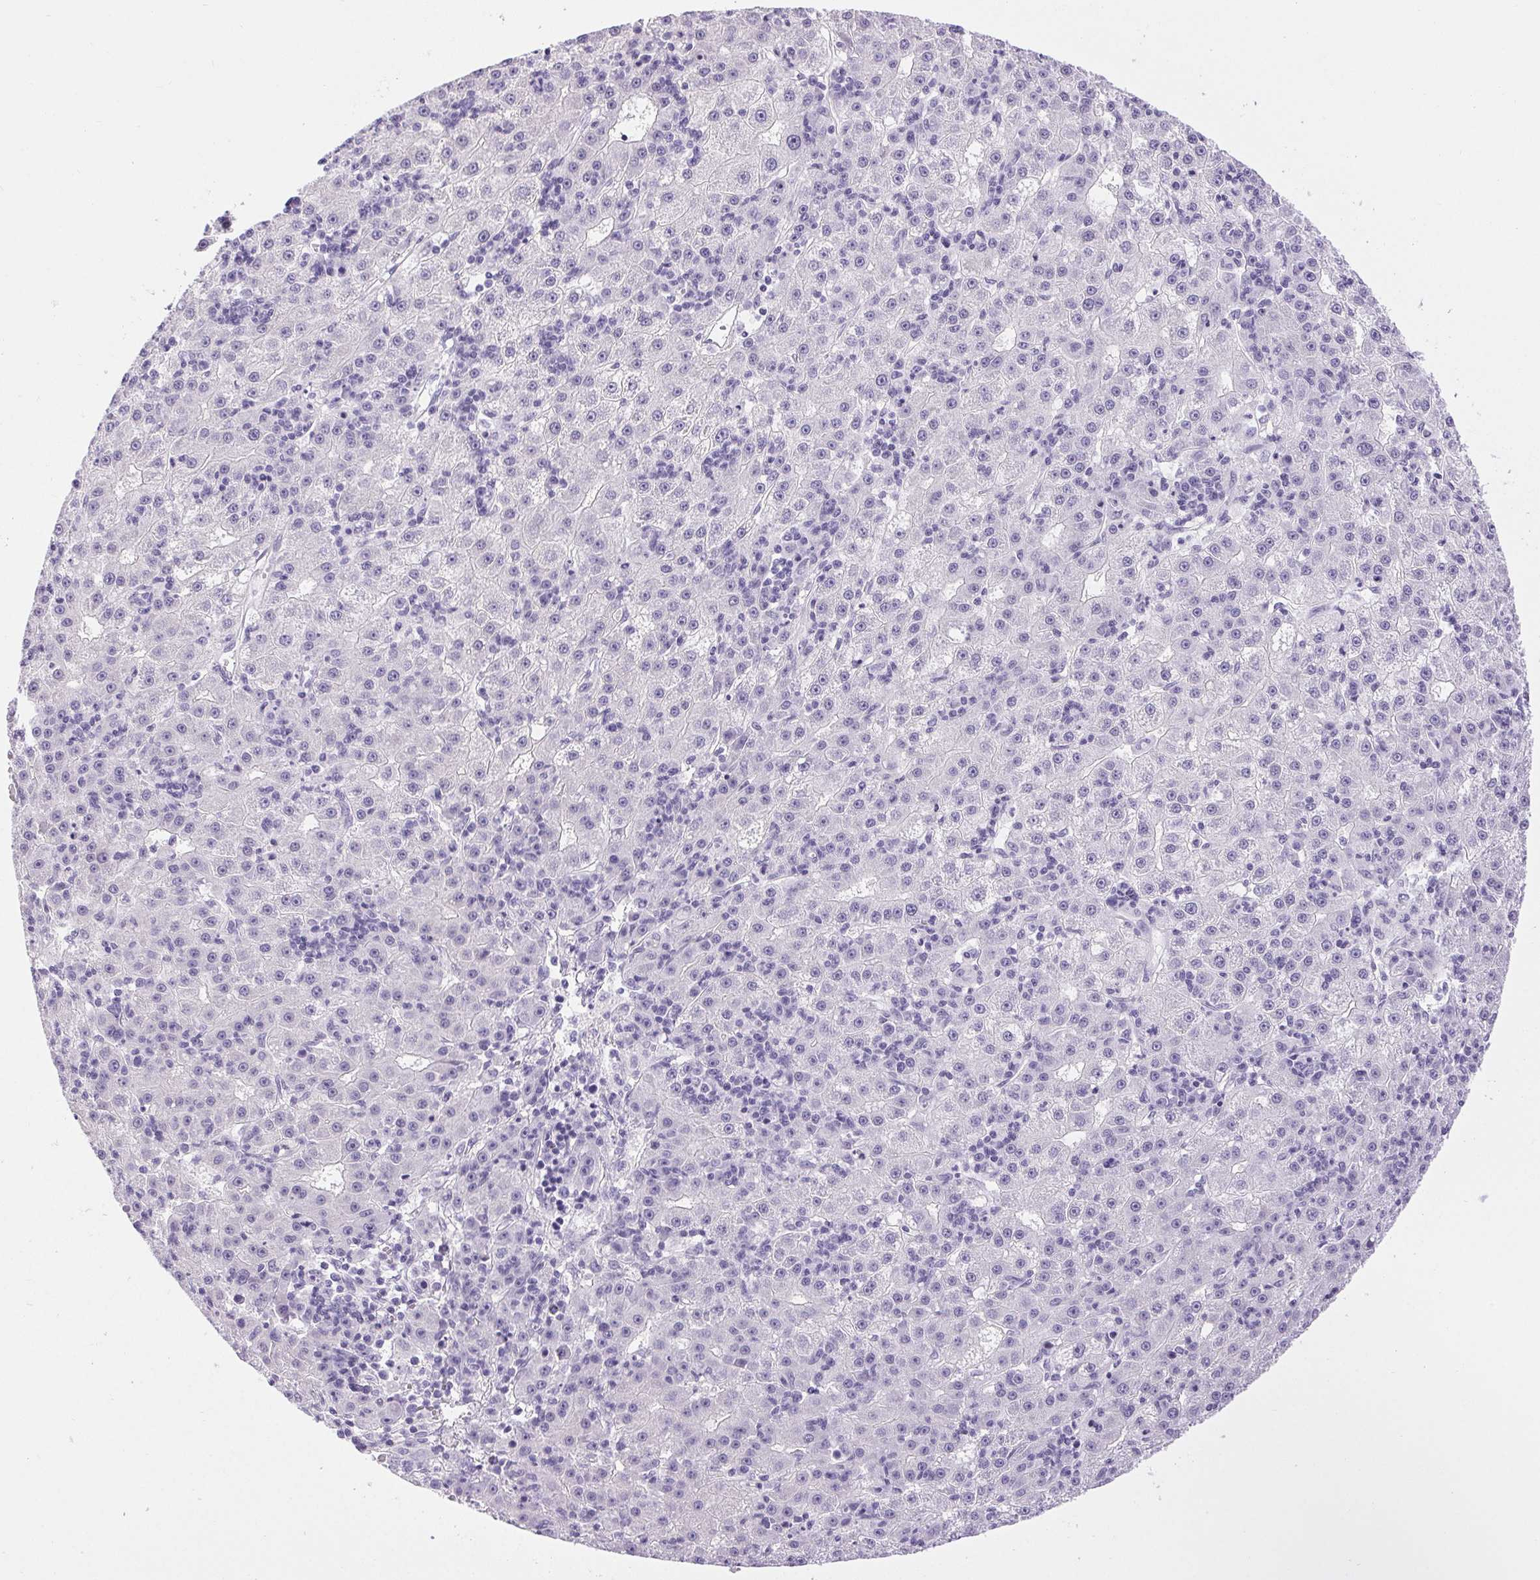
{"staining": {"intensity": "negative", "quantity": "none", "location": "none"}, "tissue": "liver cancer", "cell_type": "Tumor cells", "image_type": "cancer", "snomed": [{"axis": "morphology", "description": "Carcinoma, Hepatocellular, NOS"}, {"axis": "topography", "description": "Liver"}], "caption": "Hepatocellular carcinoma (liver) was stained to show a protein in brown. There is no significant positivity in tumor cells.", "gene": "XDH", "patient": {"sex": "male", "age": 76}}